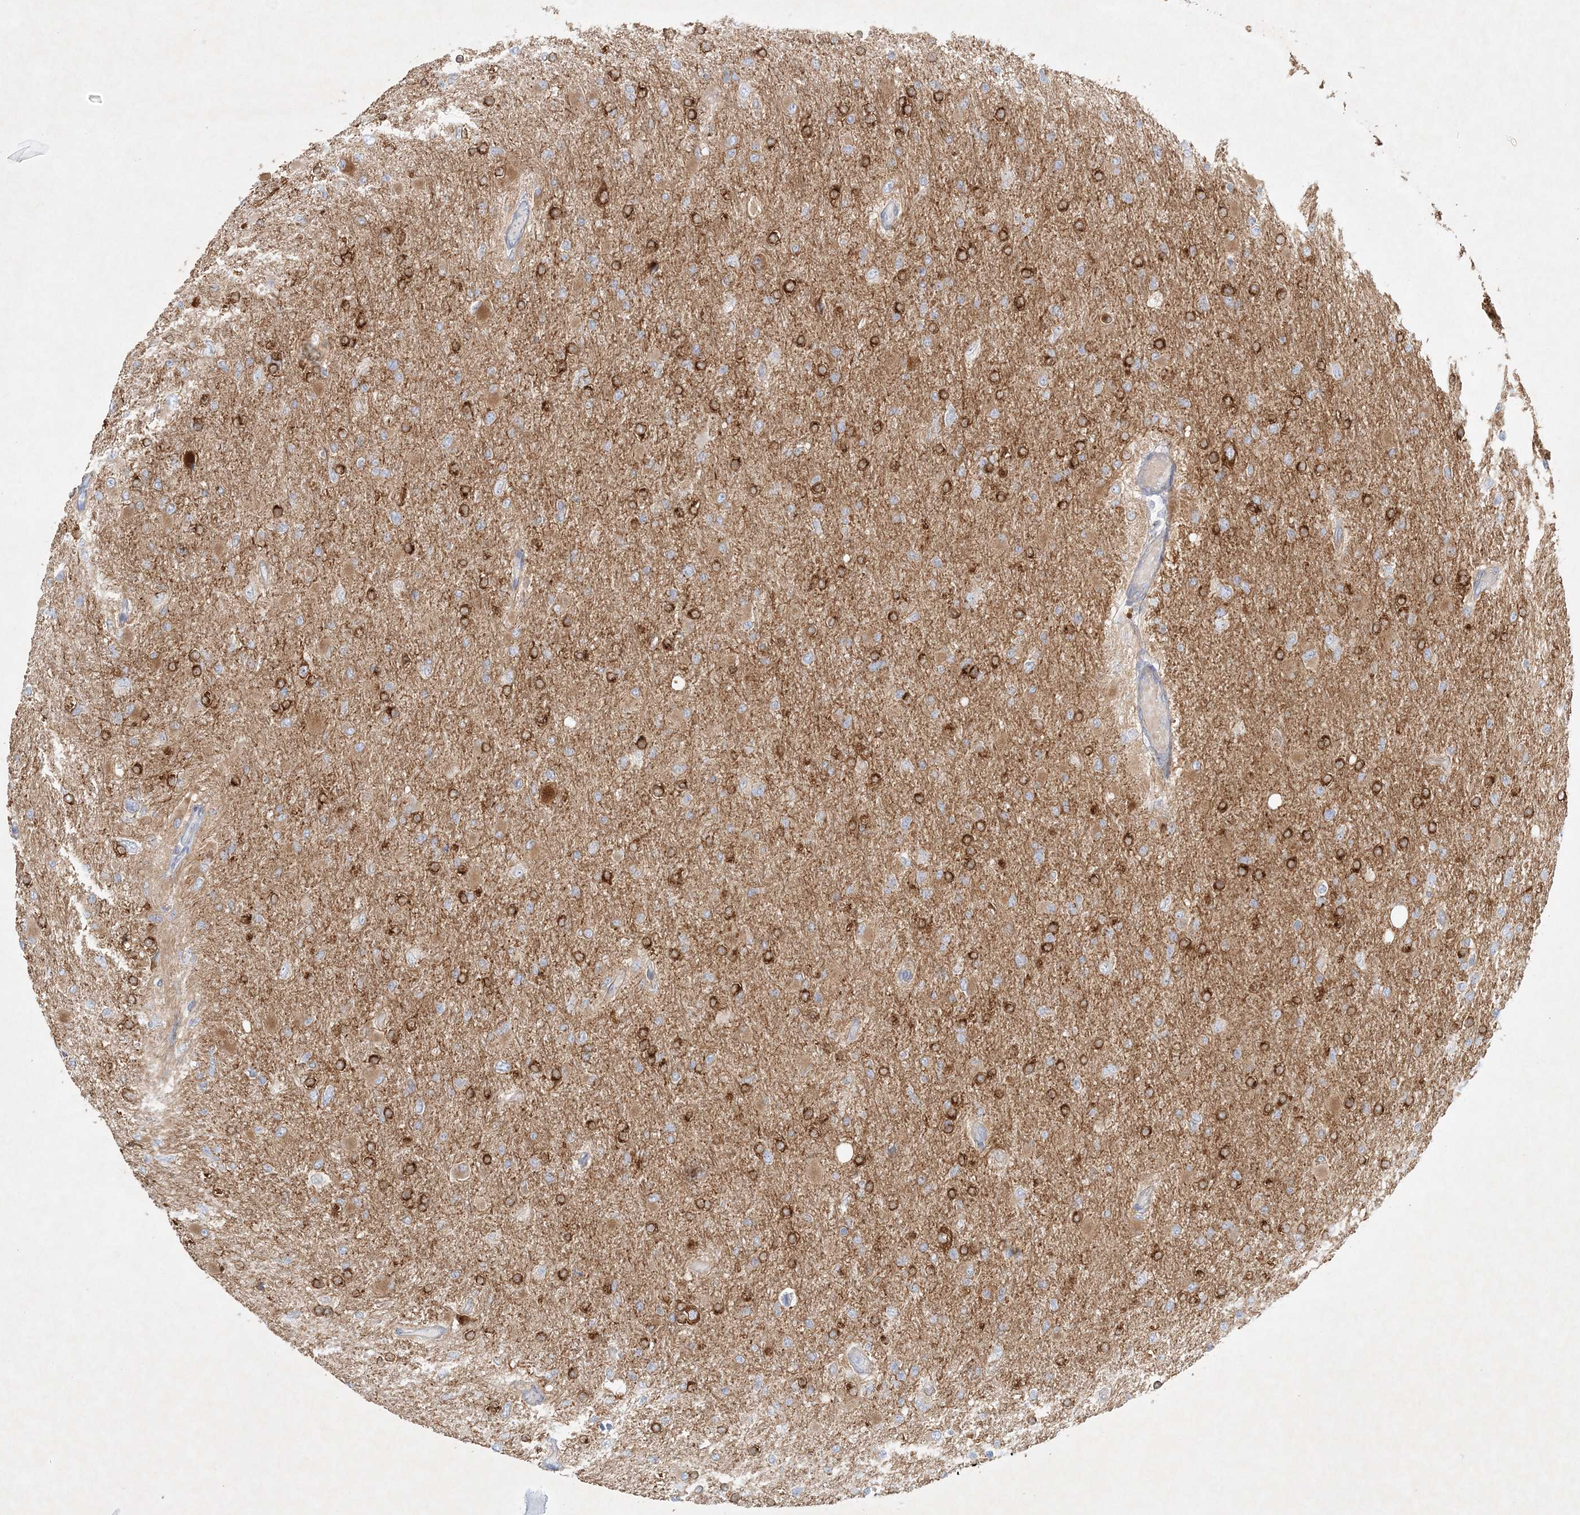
{"staining": {"intensity": "strong", "quantity": "25%-75%", "location": "cytoplasmic/membranous"}, "tissue": "glioma", "cell_type": "Tumor cells", "image_type": "cancer", "snomed": [{"axis": "morphology", "description": "Glioma, malignant, High grade"}, {"axis": "topography", "description": "Cerebral cortex"}], "caption": "Protein expression analysis of human glioma reveals strong cytoplasmic/membranous staining in about 25%-75% of tumor cells.", "gene": "STK11IP", "patient": {"sex": "female", "age": 36}}